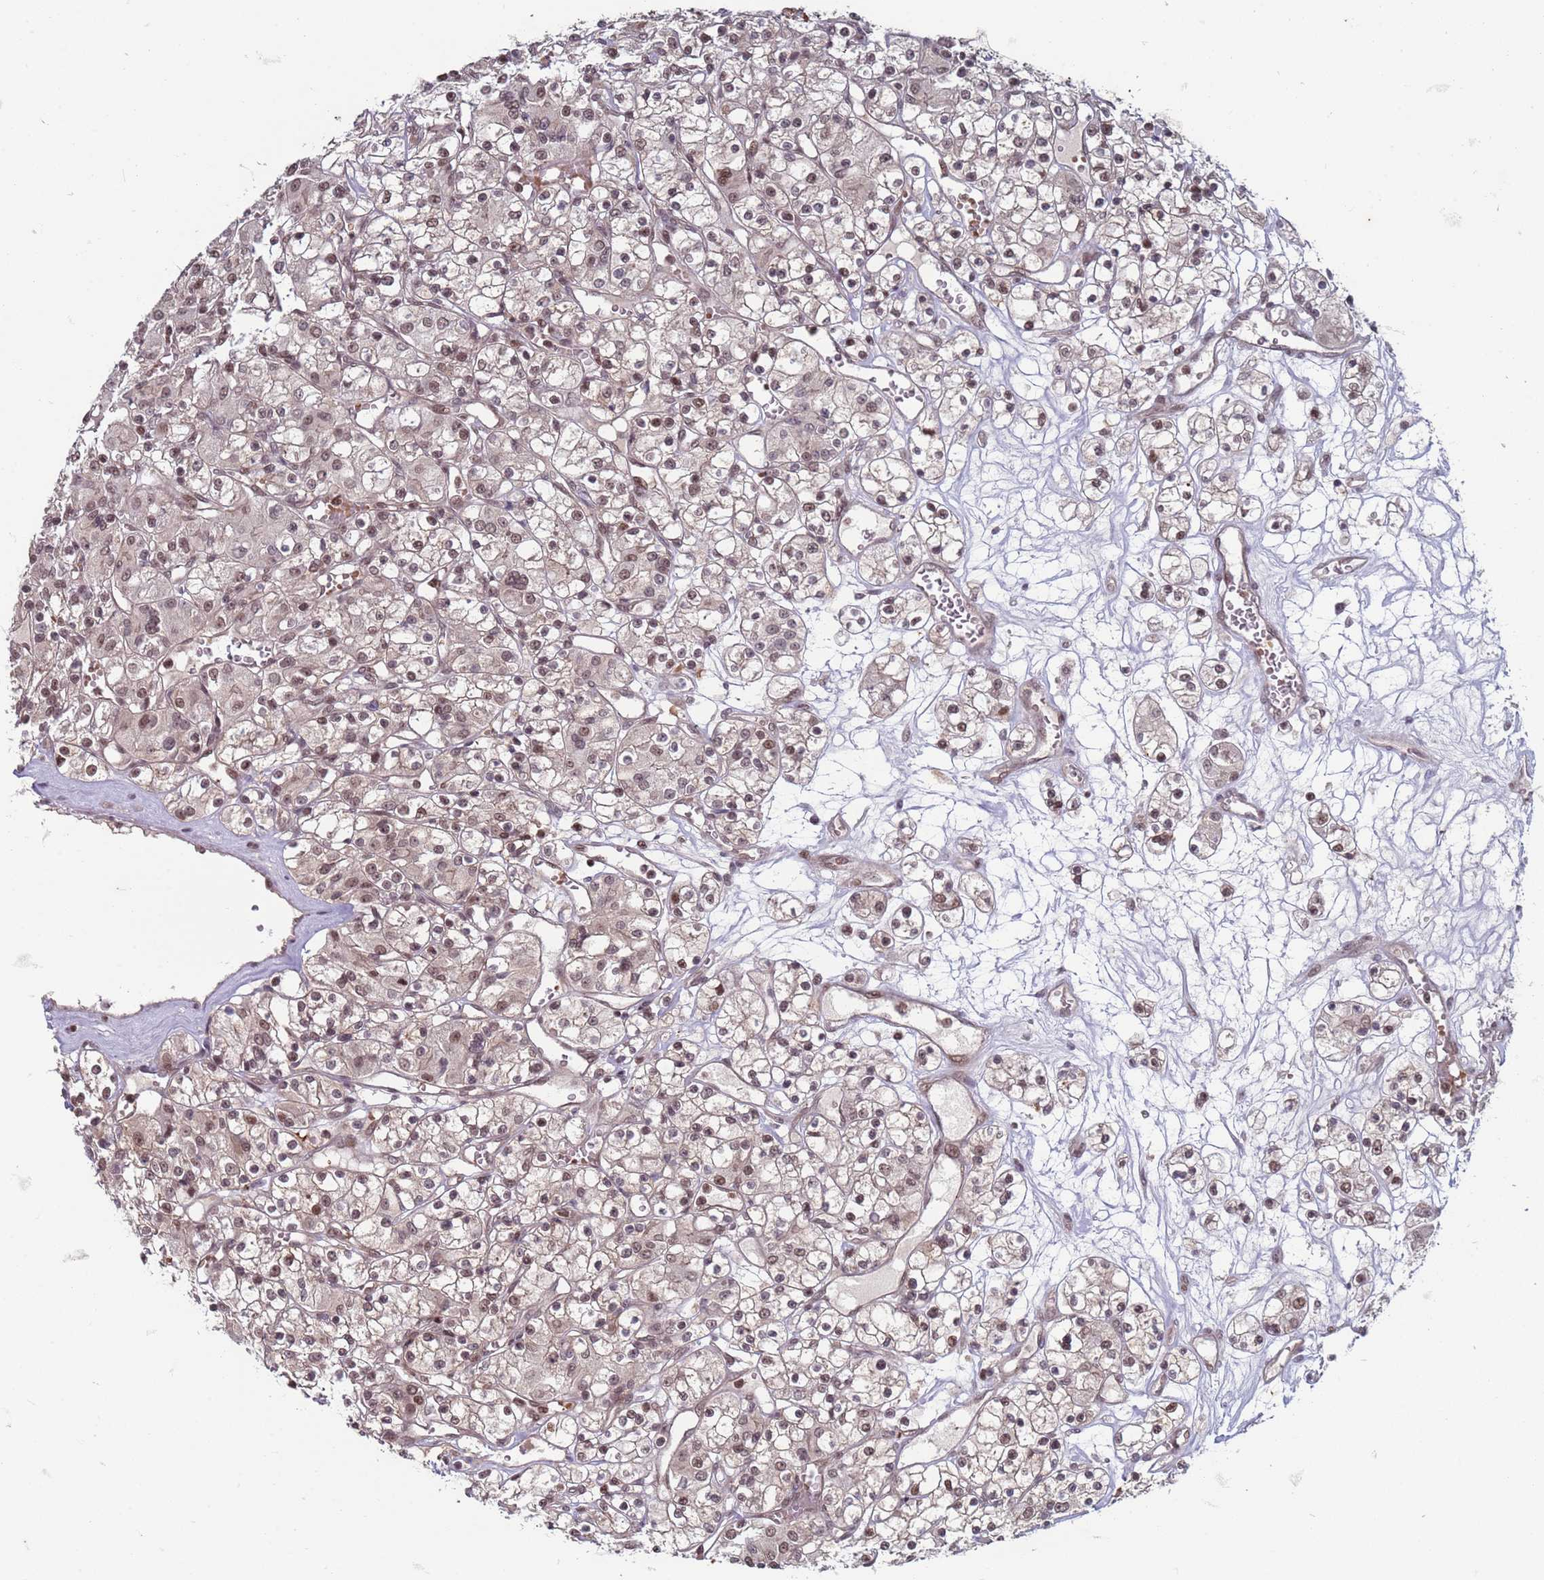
{"staining": {"intensity": "weak", "quantity": "25%-75%", "location": "nuclear"}, "tissue": "renal cancer", "cell_type": "Tumor cells", "image_type": "cancer", "snomed": [{"axis": "morphology", "description": "Adenocarcinoma, NOS"}, {"axis": "topography", "description": "Kidney"}], "caption": "Immunohistochemistry (DAB) staining of adenocarcinoma (renal) displays weak nuclear protein positivity in about 25%-75% of tumor cells. (brown staining indicates protein expression, while blue staining denotes nuclei).", "gene": "TRMT6", "patient": {"sex": "female", "age": 59}}